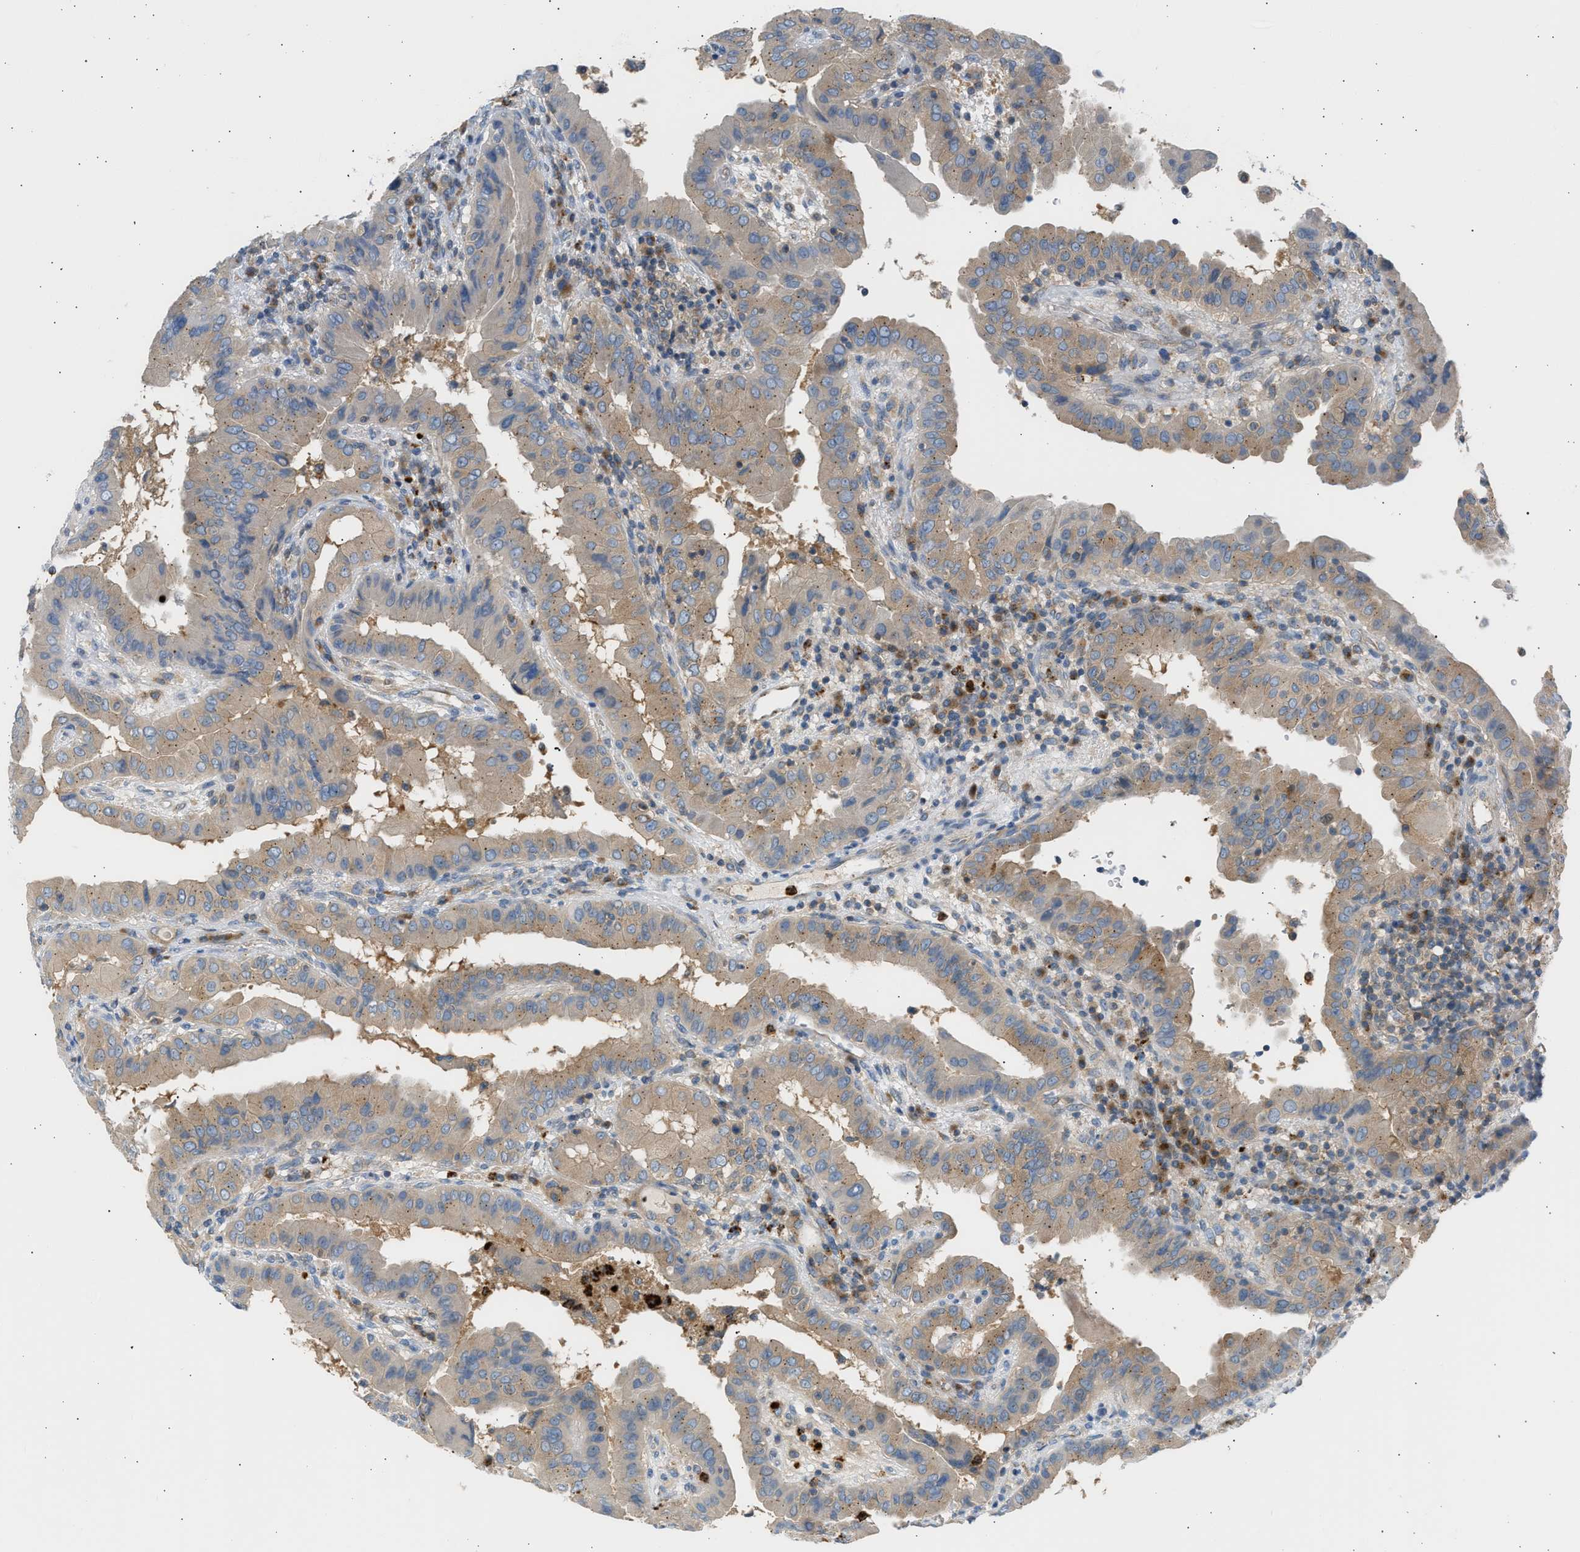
{"staining": {"intensity": "weak", "quantity": ">75%", "location": "cytoplasmic/membranous"}, "tissue": "thyroid cancer", "cell_type": "Tumor cells", "image_type": "cancer", "snomed": [{"axis": "morphology", "description": "Papillary adenocarcinoma, NOS"}, {"axis": "topography", "description": "Thyroid gland"}], "caption": "IHC (DAB (3,3'-diaminobenzidine)) staining of human thyroid papillary adenocarcinoma displays weak cytoplasmic/membranous protein staining in approximately >75% of tumor cells. (DAB = brown stain, brightfield microscopy at high magnification).", "gene": "TRIM50", "patient": {"sex": "male", "age": 33}}